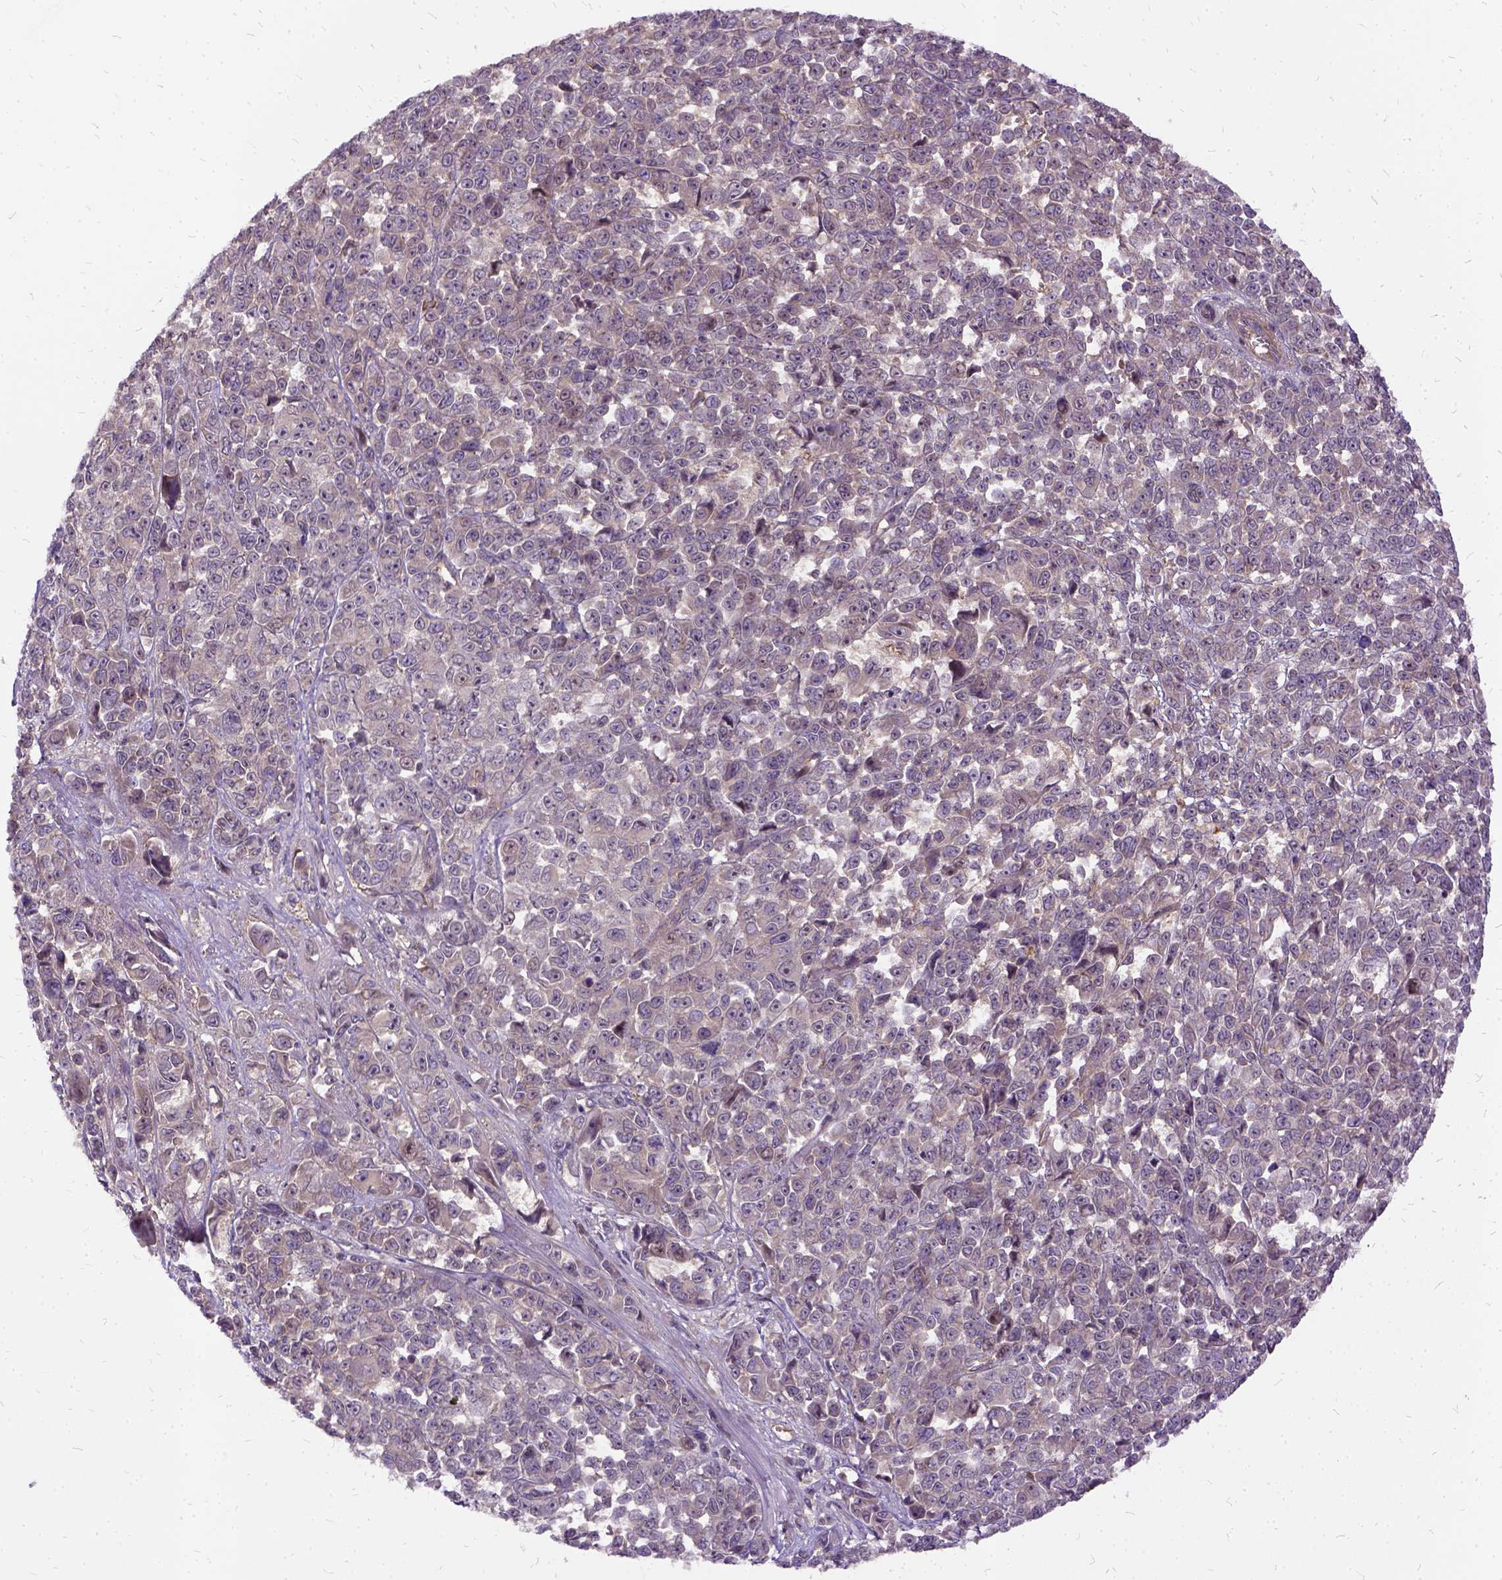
{"staining": {"intensity": "weak", "quantity": ">75%", "location": "nuclear"}, "tissue": "melanoma", "cell_type": "Tumor cells", "image_type": "cancer", "snomed": [{"axis": "morphology", "description": "Malignant melanoma, NOS"}, {"axis": "topography", "description": "Skin"}], "caption": "This is an image of IHC staining of malignant melanoma, which shows weak positivity in the nuclear of tumor cells.", "gene": "ILRUN", "patient": {"sex": "female", "age": 95}}